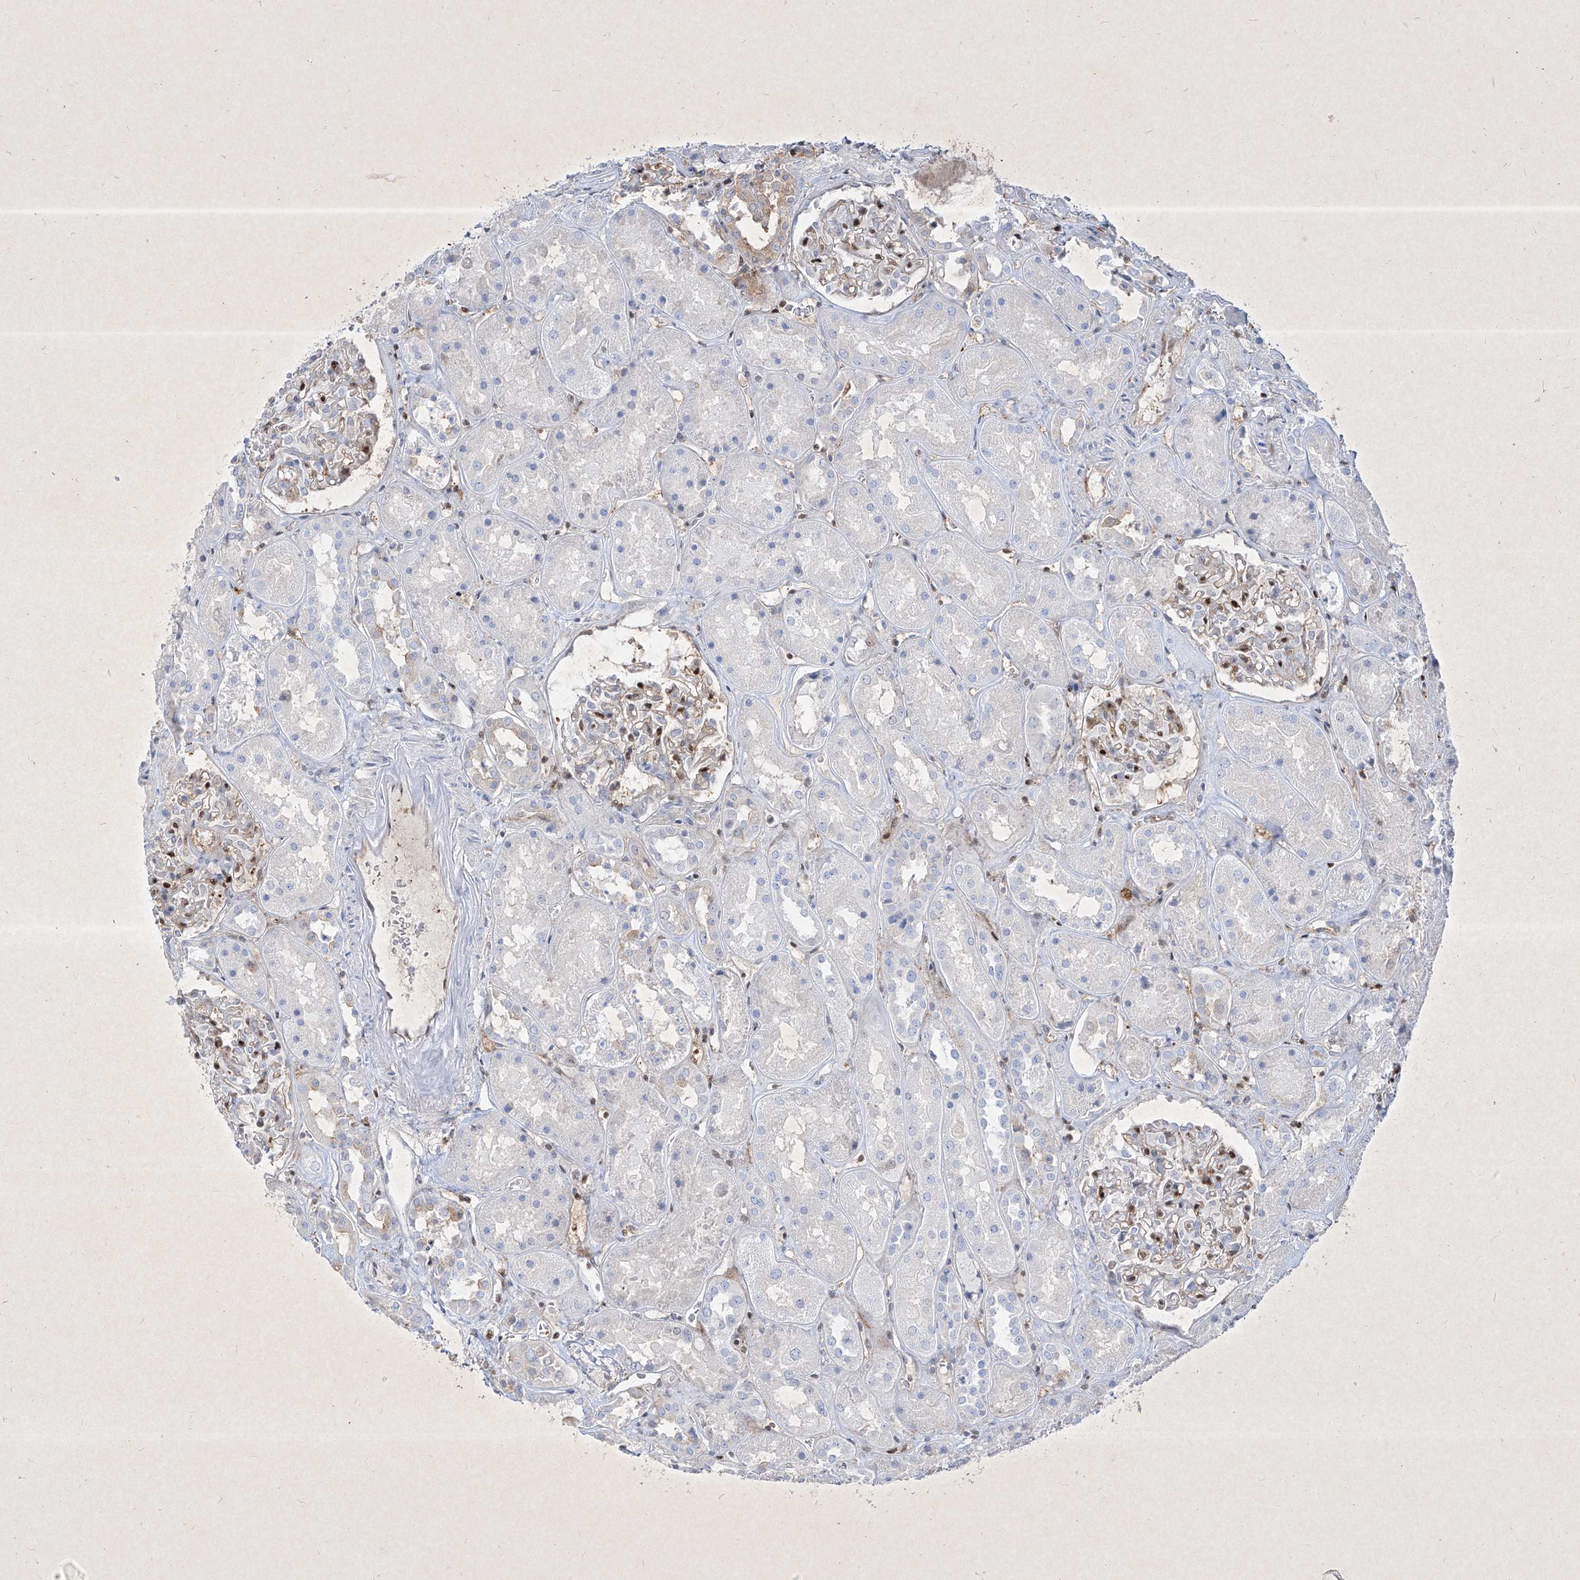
{"staining": {"intensity": "moderate", "quantity": "<25%", "location": "nuclear"}, "tissue": "kidney", "cell_type": "Cells in glomeruli", "image_type": "normal", "snomed": [{"axis": "morphology", "description": "Normal tissue, NOS"}, {"axis": "topography", "description": "Kidney"}], "caption": "Benign kidney displays moderate nuclear positivity in approximately <25% of cells in glomeruli The staining was performed using DAB, with brown indicating positive protein expression. Nuclei are stained blue with hematoxylin..", "gene": "PSMB10", "patient": {"sex": "male", "age": 70}}